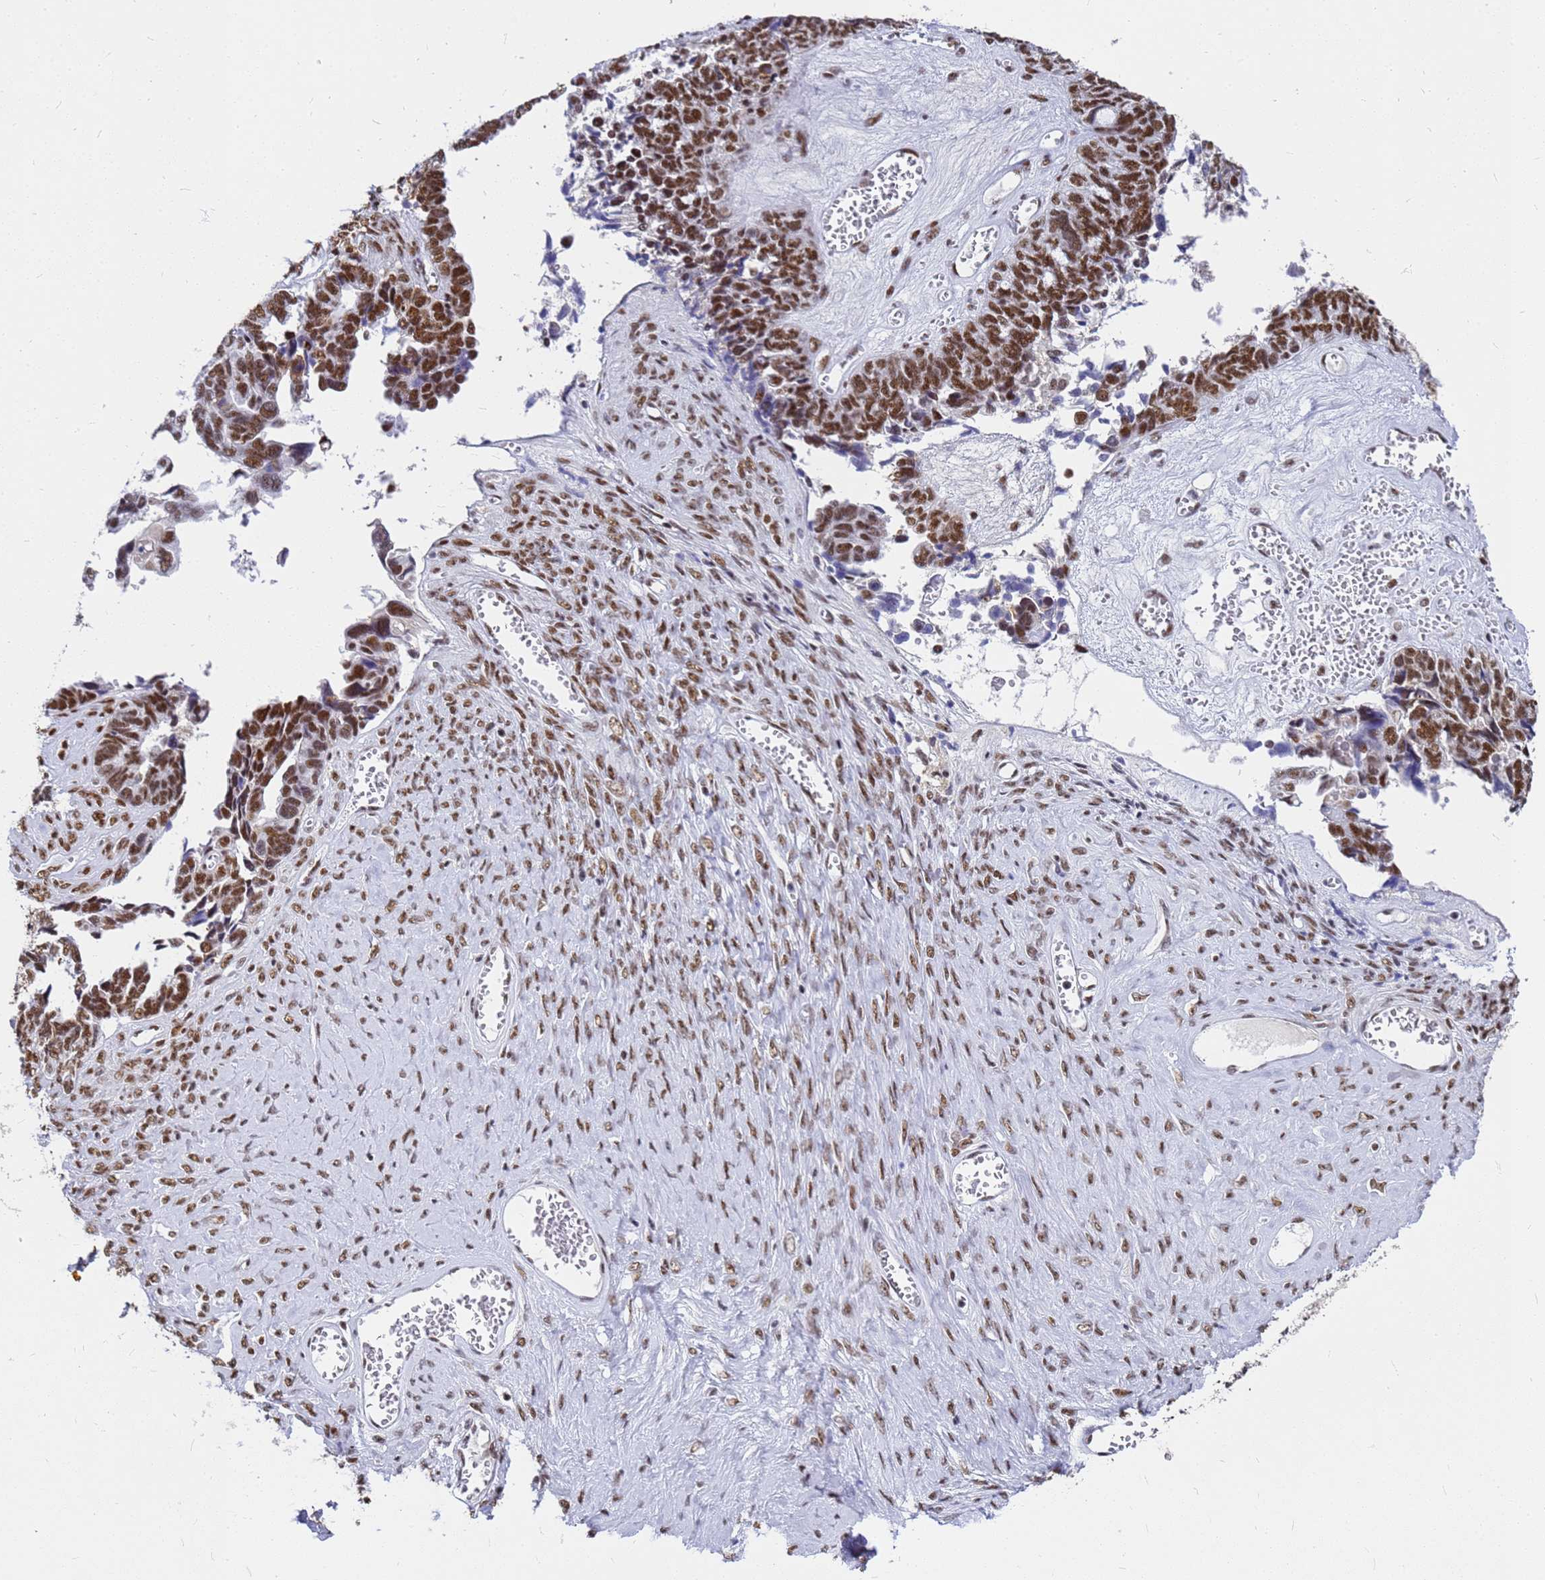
{"staining": {"intensity": "strong", "quantity": ">75%", "location": "nuclear"}, "tissue": "ovarian cancer", "cell_type": "Tumor cells", "image_type": "cancer", "snomed": [{"axis": "morphology", "description": "Cystadenocarcinoma, serous, NOS"}, {"axis": "topography", "description": "Ovary"}], "caption": "IHC of ovarian serous cystadenocarcinoma exhibits high levels of strong nuclear positivity in about >75% of tumor cells. Nuclei are stained in blue.", "gene": "SART3", "patient": {"sex": "female", "age": 79}}